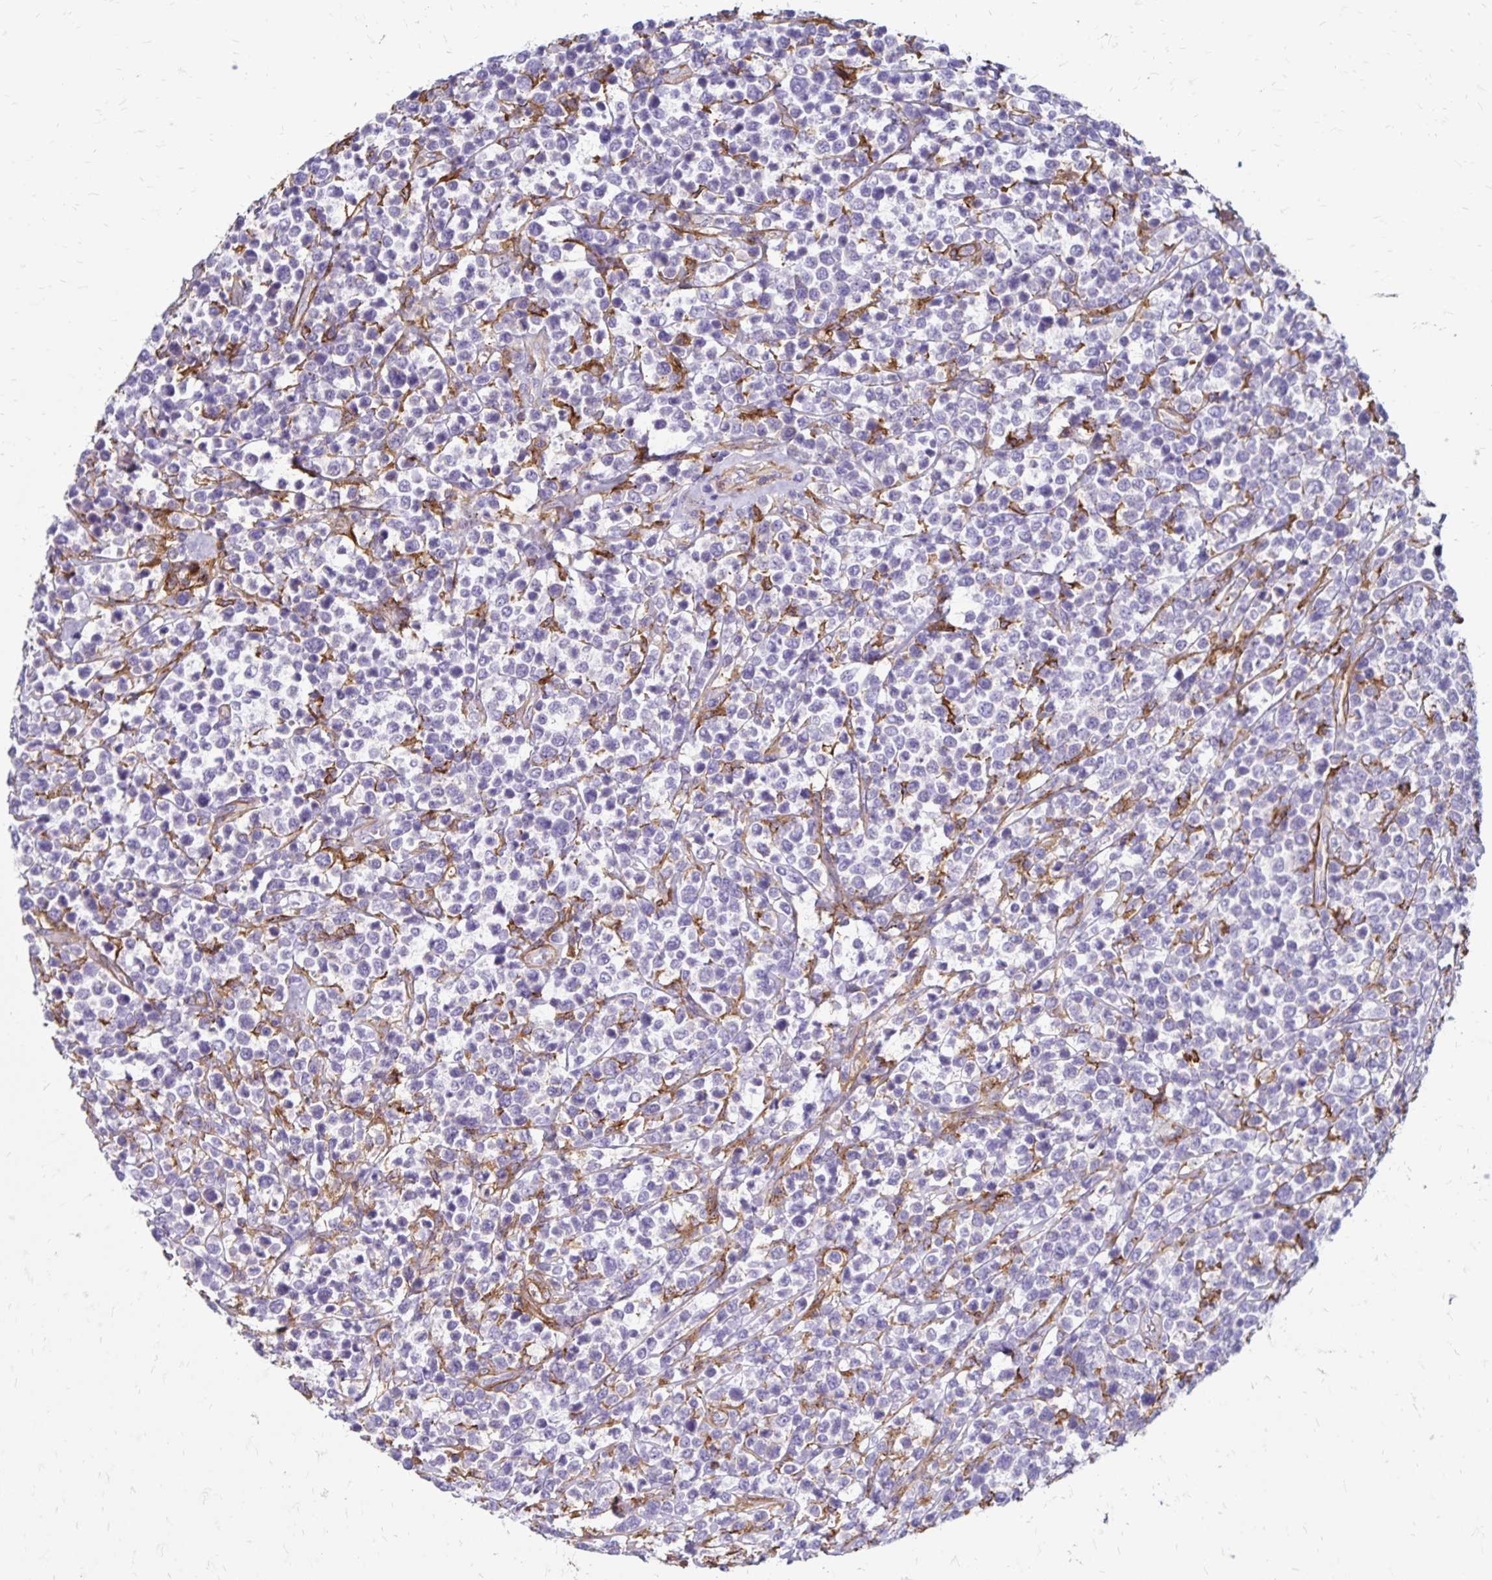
{"staining": {"intensity": "negative", "quantity": "none", "location": "none"}, "tissue": "lymphoma", "cell_type": "Tumor cells", "image_type": "cancer", "snomed": [{"axis": "morphology", "description": "Malignant lymphoma, non-Hodgkin's type, High grade"}, {"axis": "topography", "description": "Soft tissue"}], "caption": "The micrograph shows no staining of tumor cells in high-grade malignant lymphoma, non-Hodgkin's type.", "gene": "TNS3", "patient": {"sex": "female", "age": 56}}